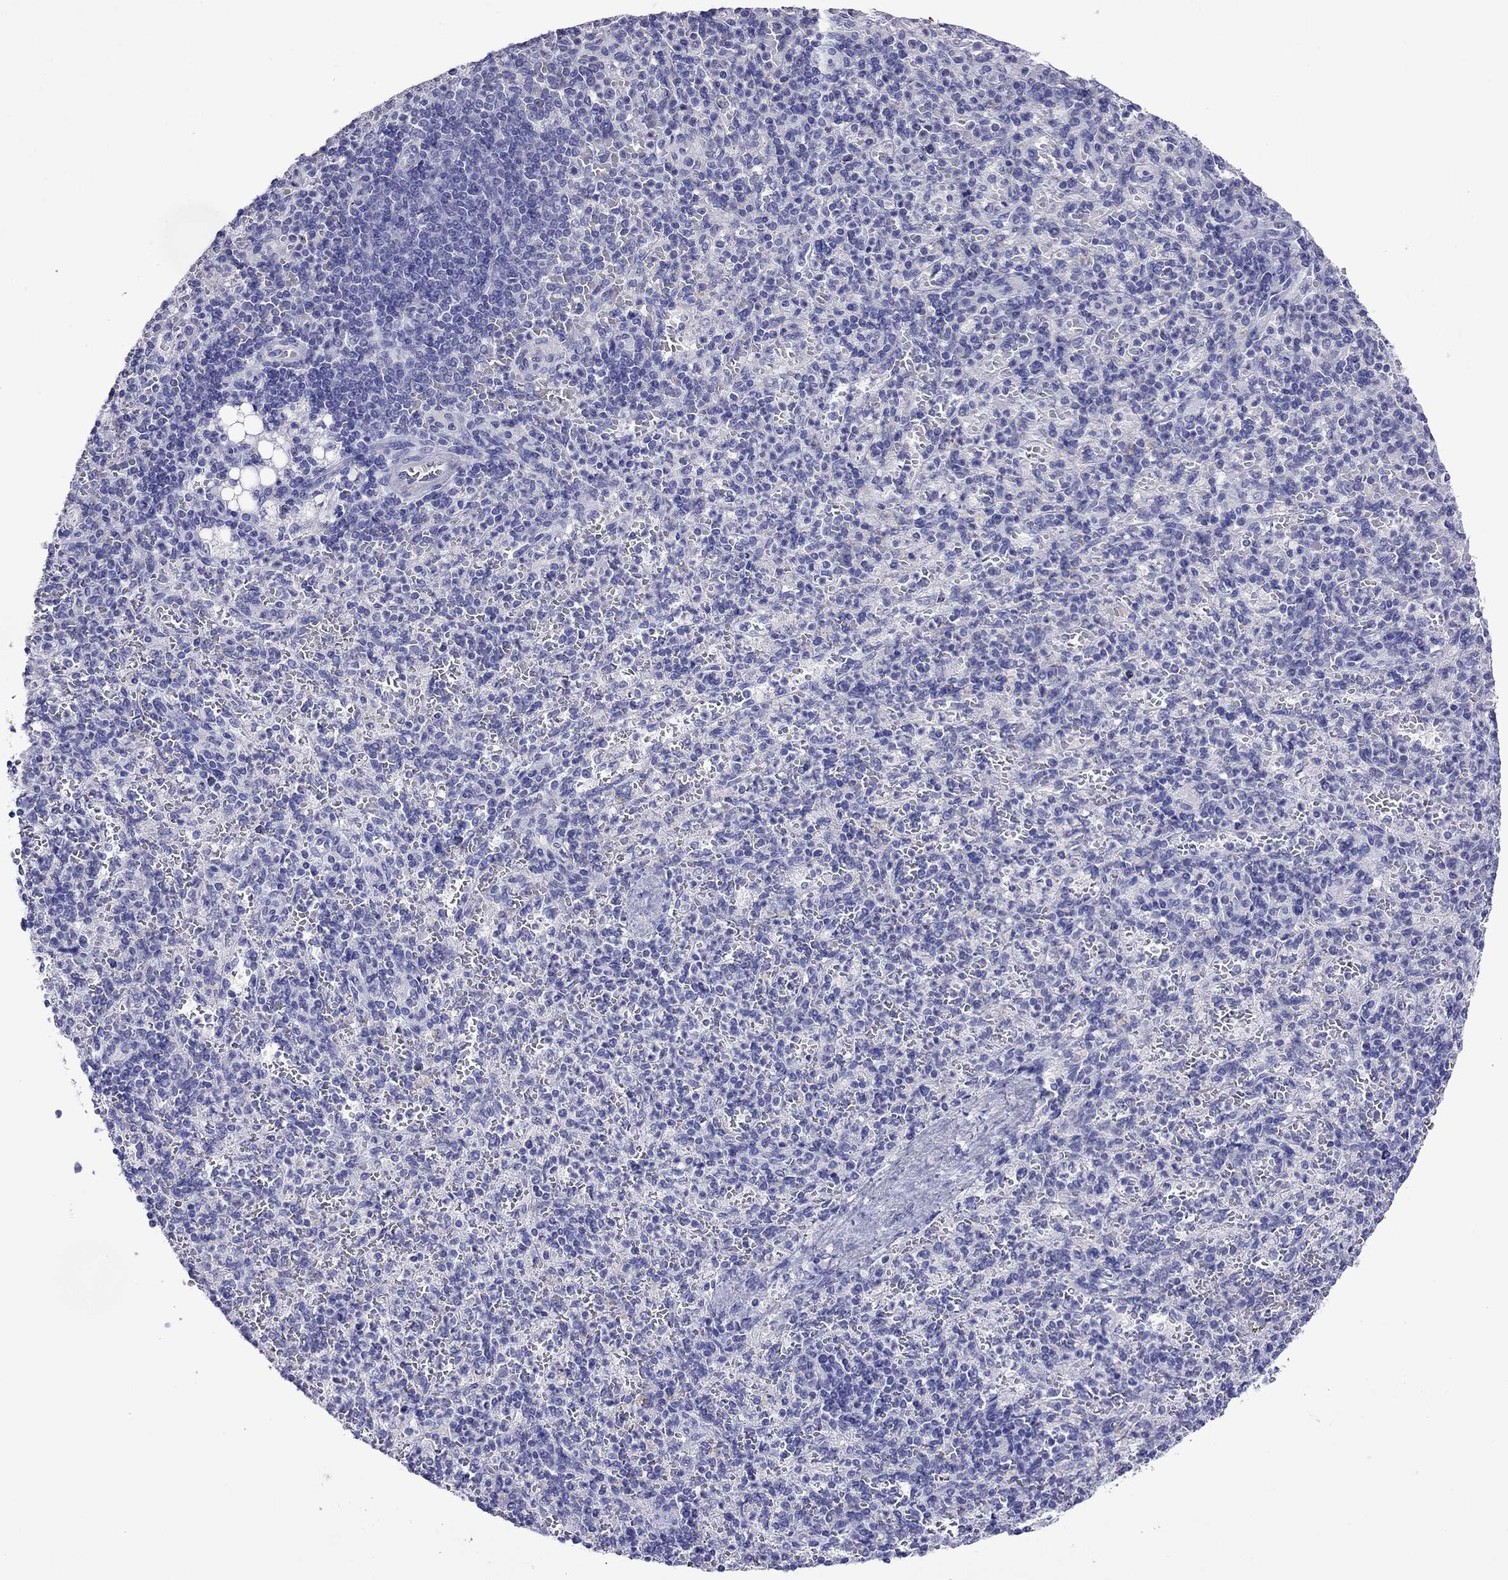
{"staining": {"intensity": "negative", "quantity": "none", "location": "none"}, "tissue": "spleen", "cell_type": "Cells in red pulp", "image_type": "normal", "snomed": [{"axis": "morphology", "description": "Normal tissue, NOS"}, {"axis": "topography", "description": "Spleen"}], "caption": "This is an immunohistochemistry micrograph of benign human spleen. There is no positivity in cells in red pulp.", "gene": "PCDHA6", "patient": {"sex": "female", "age": 74}}